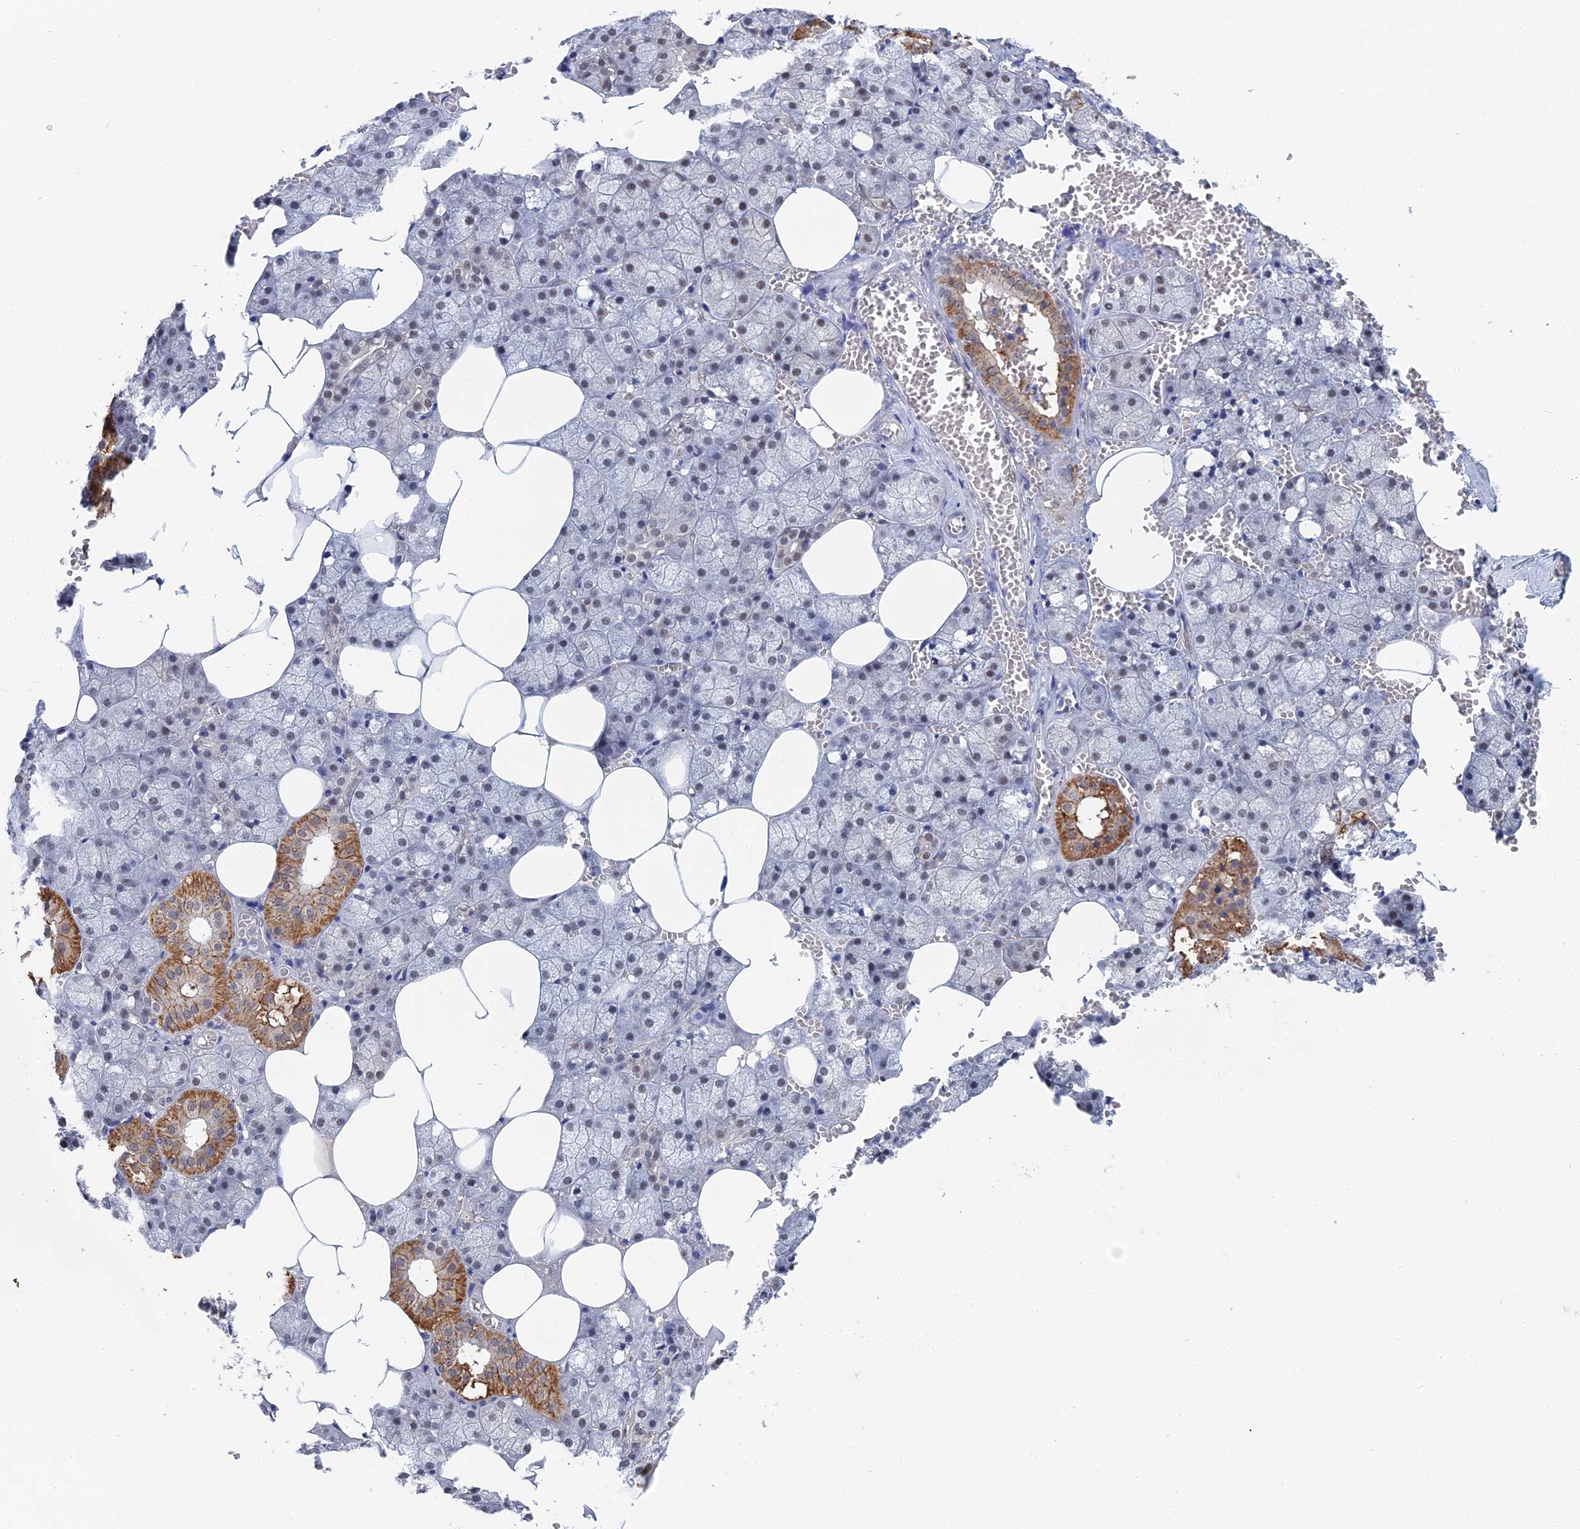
{"staining": {"intensity": "moderate", "quantity": "25%-75%", "location": "cytoplasmic/membranous,nuclear"}, "tissue": "salivary gland", "cell_type": "Glandular cells", "image_type": "normal", "snomed": [{"axis": "morphology", "description": "Normal tissue, NOS"}, {"axis": "topography", "description": "Salivary gland"}], "caption": "This photomicrograph demonstrates immunohistochemistry (IHC) staining of unremarkable human salivary gland, with medium moderate cytoplasmic/membranous,nuclear staining in about 25%-75% of glandular cells.", "gene": "TSSC4", "patient": {"sex": "male", "age": 62}}